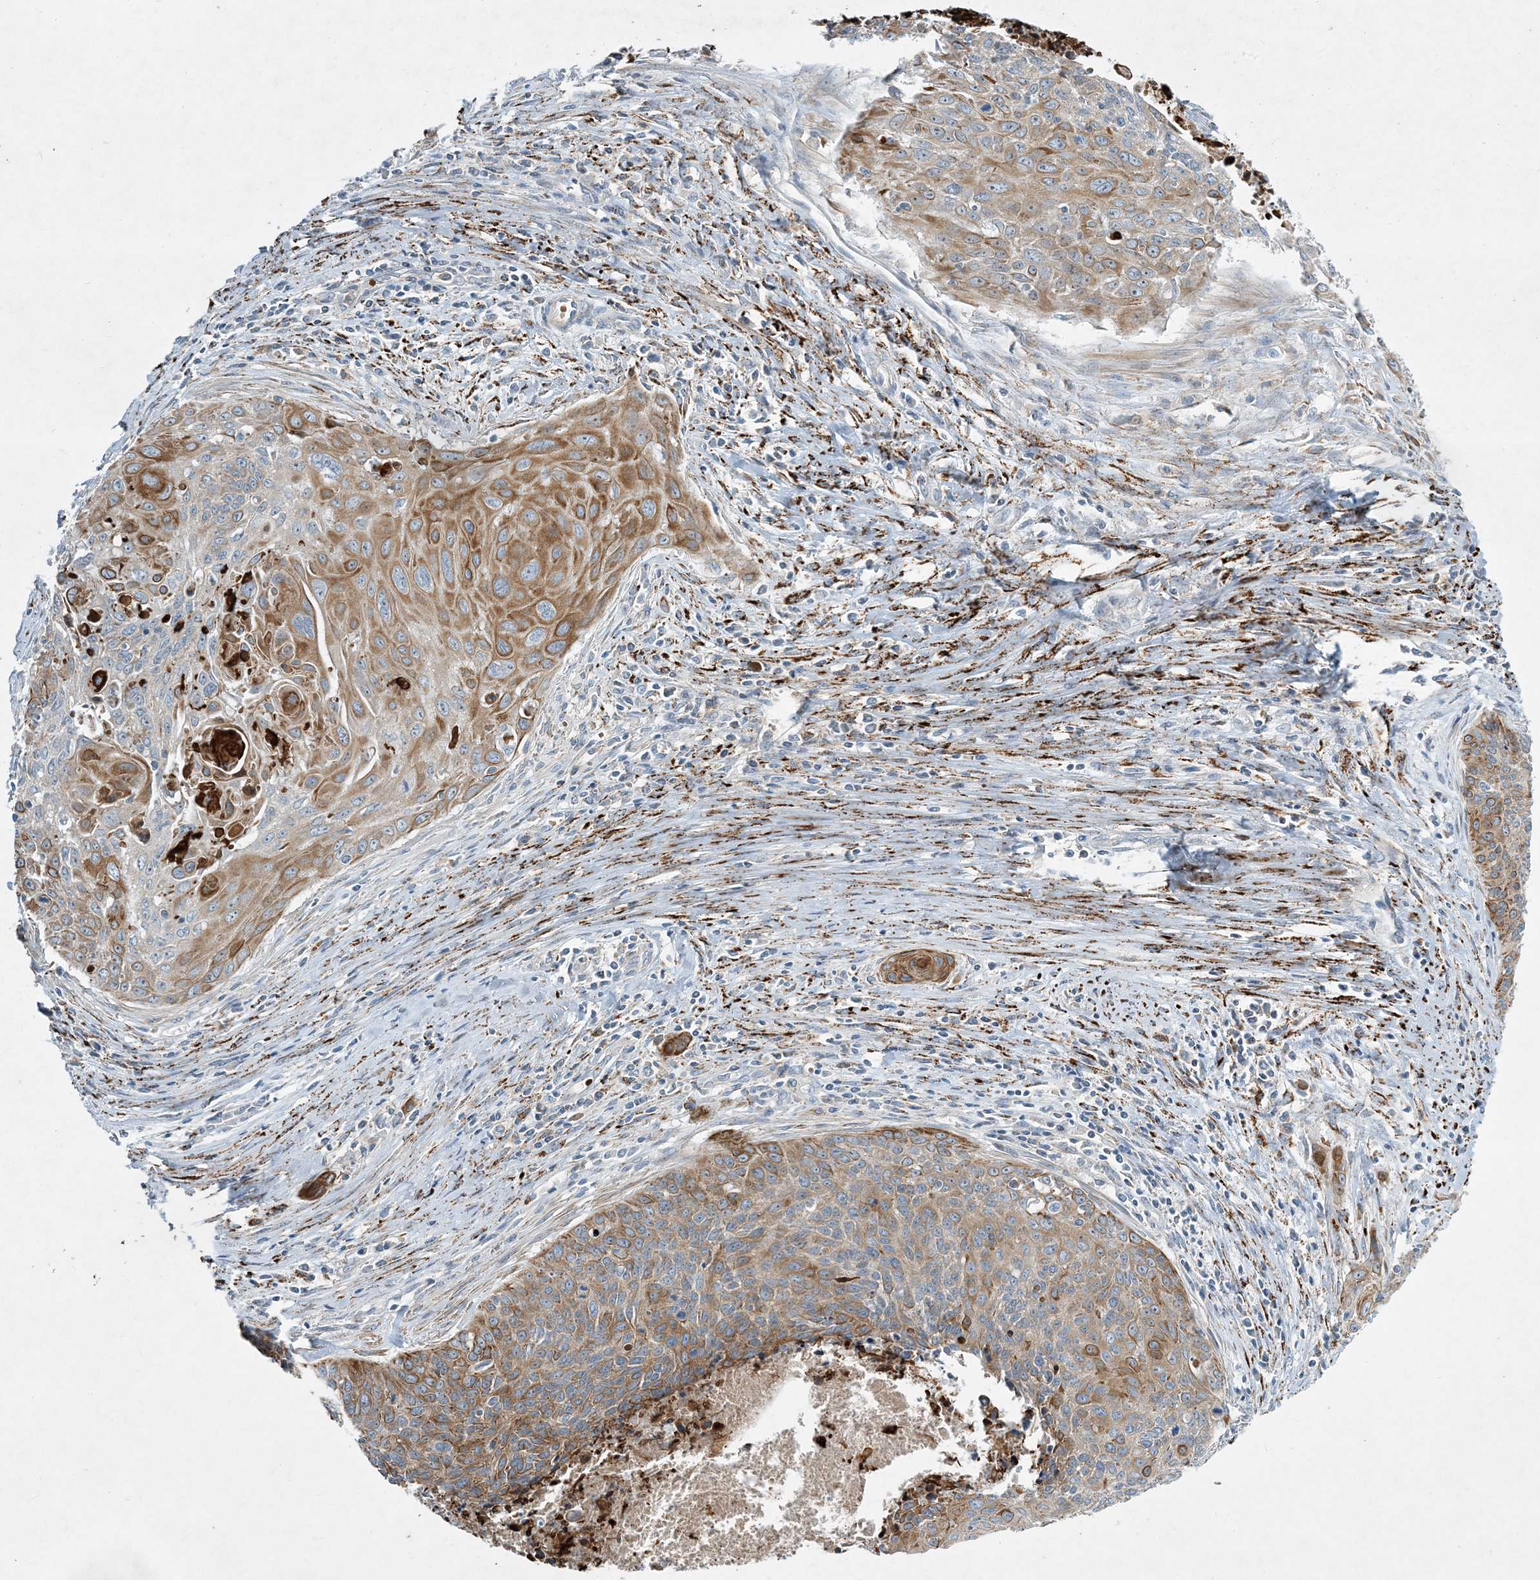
{"staining": {"intensity": "moderate", "quantity": ">75%", "location": "cytoplasmic/membranous"}, "tissue": "cervical cancer", "cell_type": "Tumor cells", "image_type": "cancer", "snomed": [{"axis": "morphology", "description": "Squamous cell carcinoma, NOS"}, {"axis": "topography", "description": "Cervix"}], "caption": "Brown immunohistochemical staining in human cervical cancer shows moderate cytoplasmic/membranous positivity in approximately >75% of tumor cells.", "gene": "LTN1", "patient": {"sex": "female", "age": 55}}